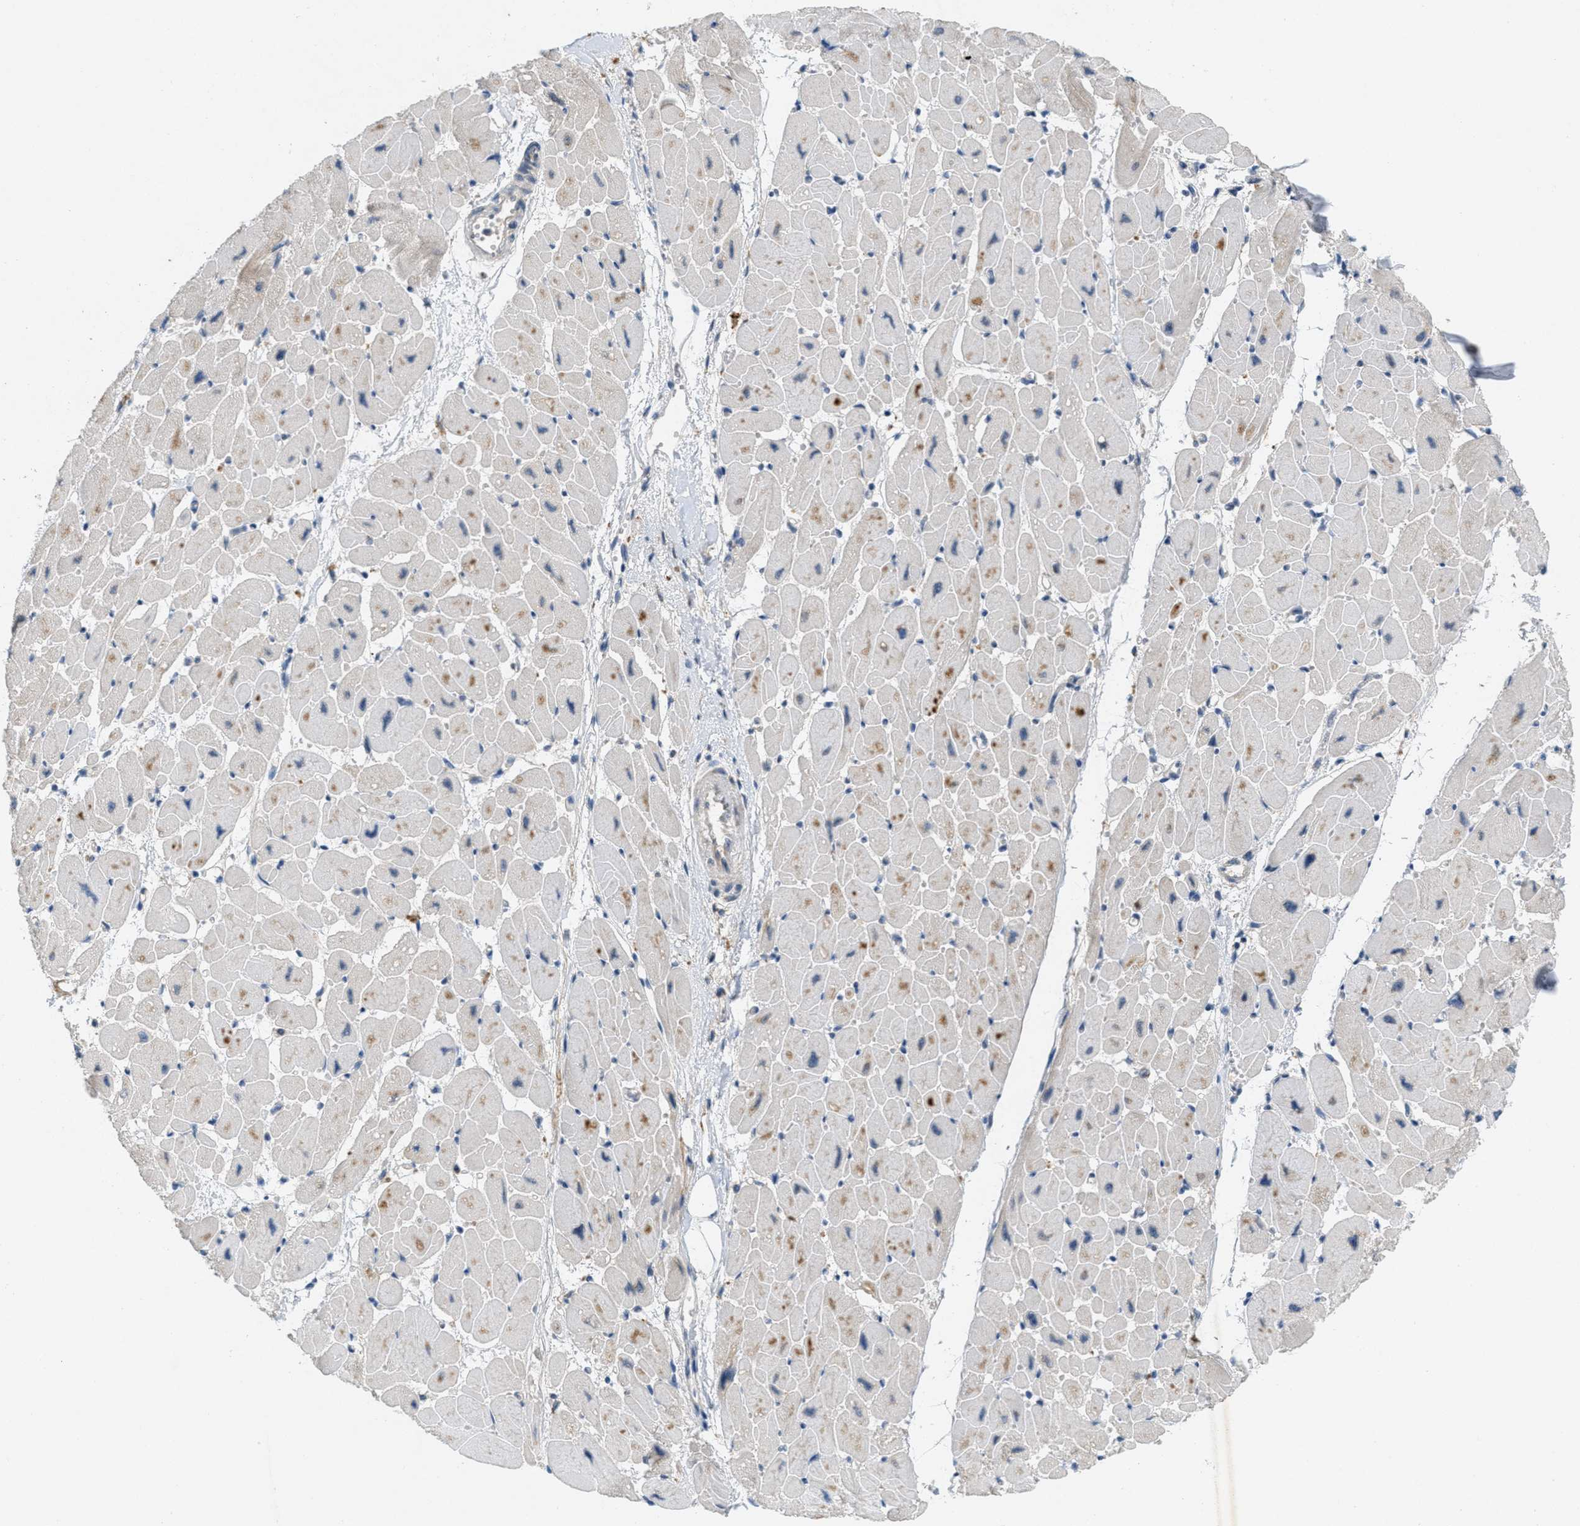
{"staining": {"intensity": "moderate", "quantity": "<25%", "location": "cytoplasmic/membranous,nuclear"}, "tissue": "heart muscle", "cell_type": "Cardiomyocytes", "image_type": "normal", "snomed": [{"axis": "morphology", "description": "Normal tissue, NOS"}, {"axis": "topography", "description": "Heart"}], "caption": "A photomicrograph of heart muscle stained for a protein reveals moderate cytoplasmic/membranous,nuclear brown staining in cardiomyocytes. (Brightfield microscopy of DAB IHC at high magnification).", "gene": "SIGMAR1", "patient": {"sex": "female", "age": 54}}